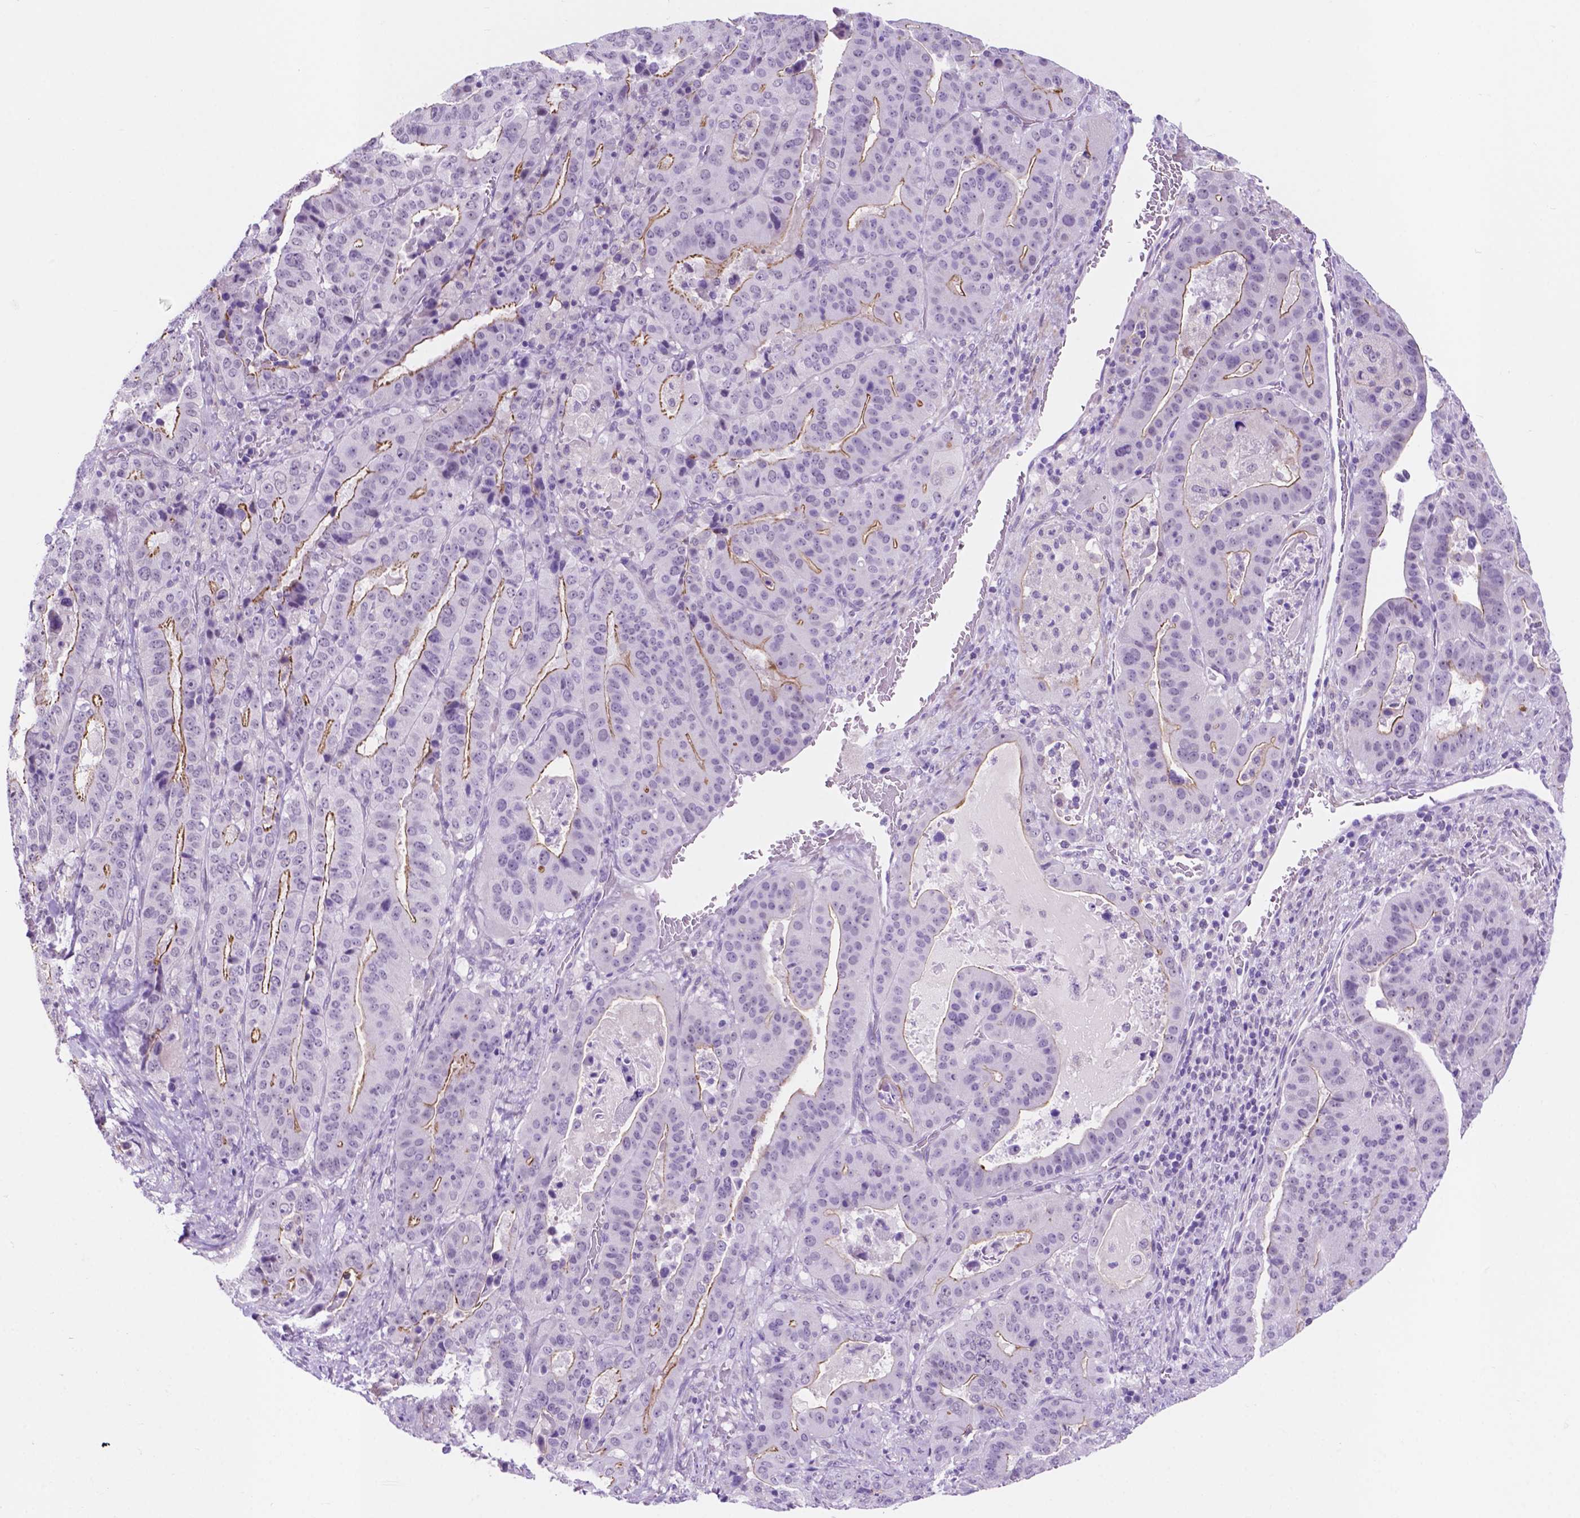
{"staining": {"intensity": "moderate", "quantity": "<25%", "location": "cytoplasmic/membranous"}, "tissue": "stomach cancer", "cell_type": "Tumor cells", "image_type": "cancer", "snomed": [{"axis": "morphology", "description": "Adenocarcinoma, NOS"}, {"axis": "topography", "description": "Stomach"}], "caption": "DAB immunohistochemical staining of human stomach cancer exhibits moderate cytoplasmic/membranous protein positivity in about <25% of tumor cells.", "gene": "ACY3", "patient": {"sex": "male", "age": 48}}